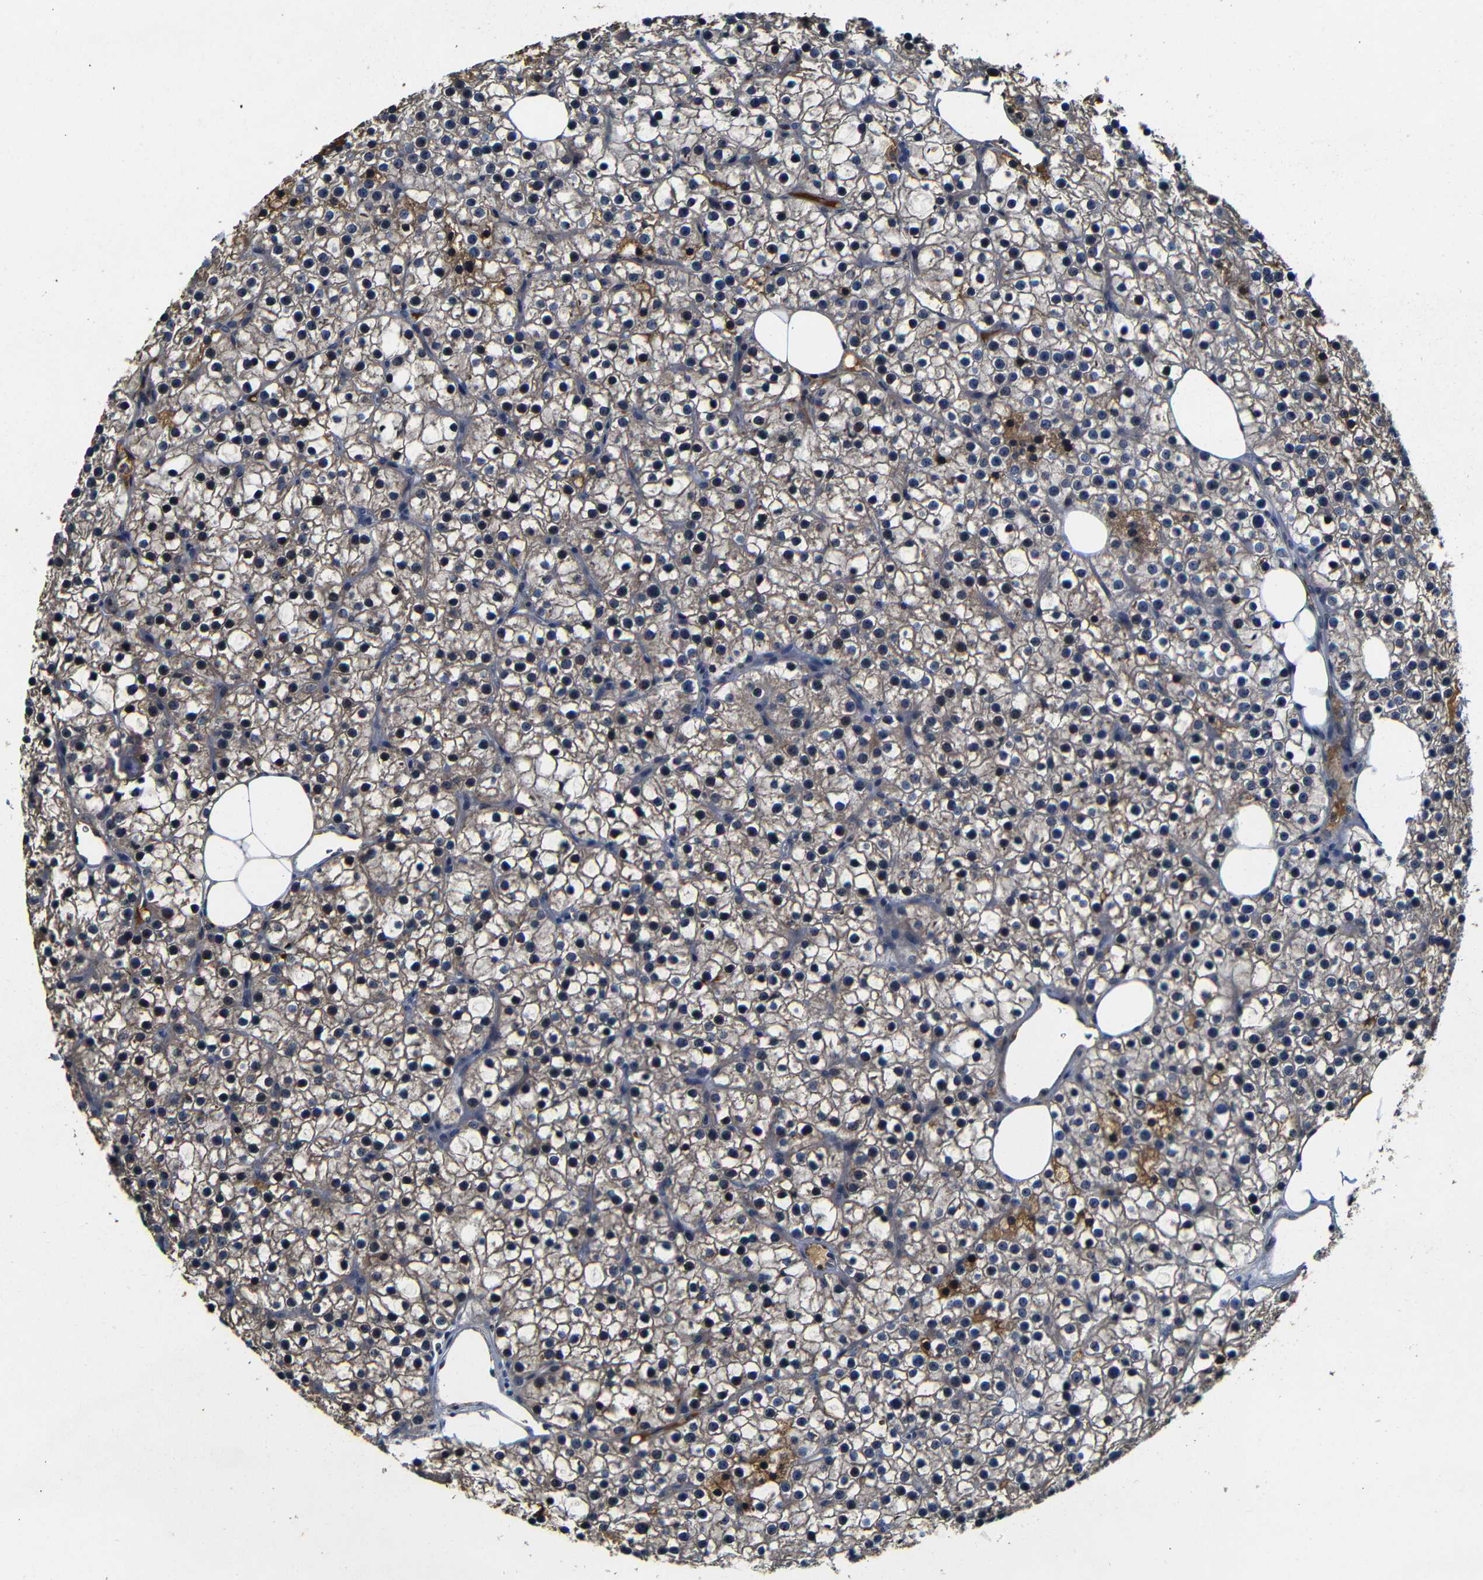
{"staining": {"intensity": "weak", "quantity": "25%-75%", "location": "cytoplasmic/membranous,nuclear"}, "tissue": "parathyroid gland", "cell_type": "Glandular cells", "image_type": "normal", "snomed": [{"axis": "morphology", "description": "Normal tissue, NOS"}, {"axis": "morphology", "description": "Adenoma, NOS"}, {"axis": "topography", "description": "Parathyroid gland"}], "caption": "The image displays staining of unremarkable parathyroid gland, revealing weak cytoplasmic/membranous,nuclear protein staining (brown color) within glandular cells.", "gene": "MYC", "patient": {"sex": "female", "age": 70}}